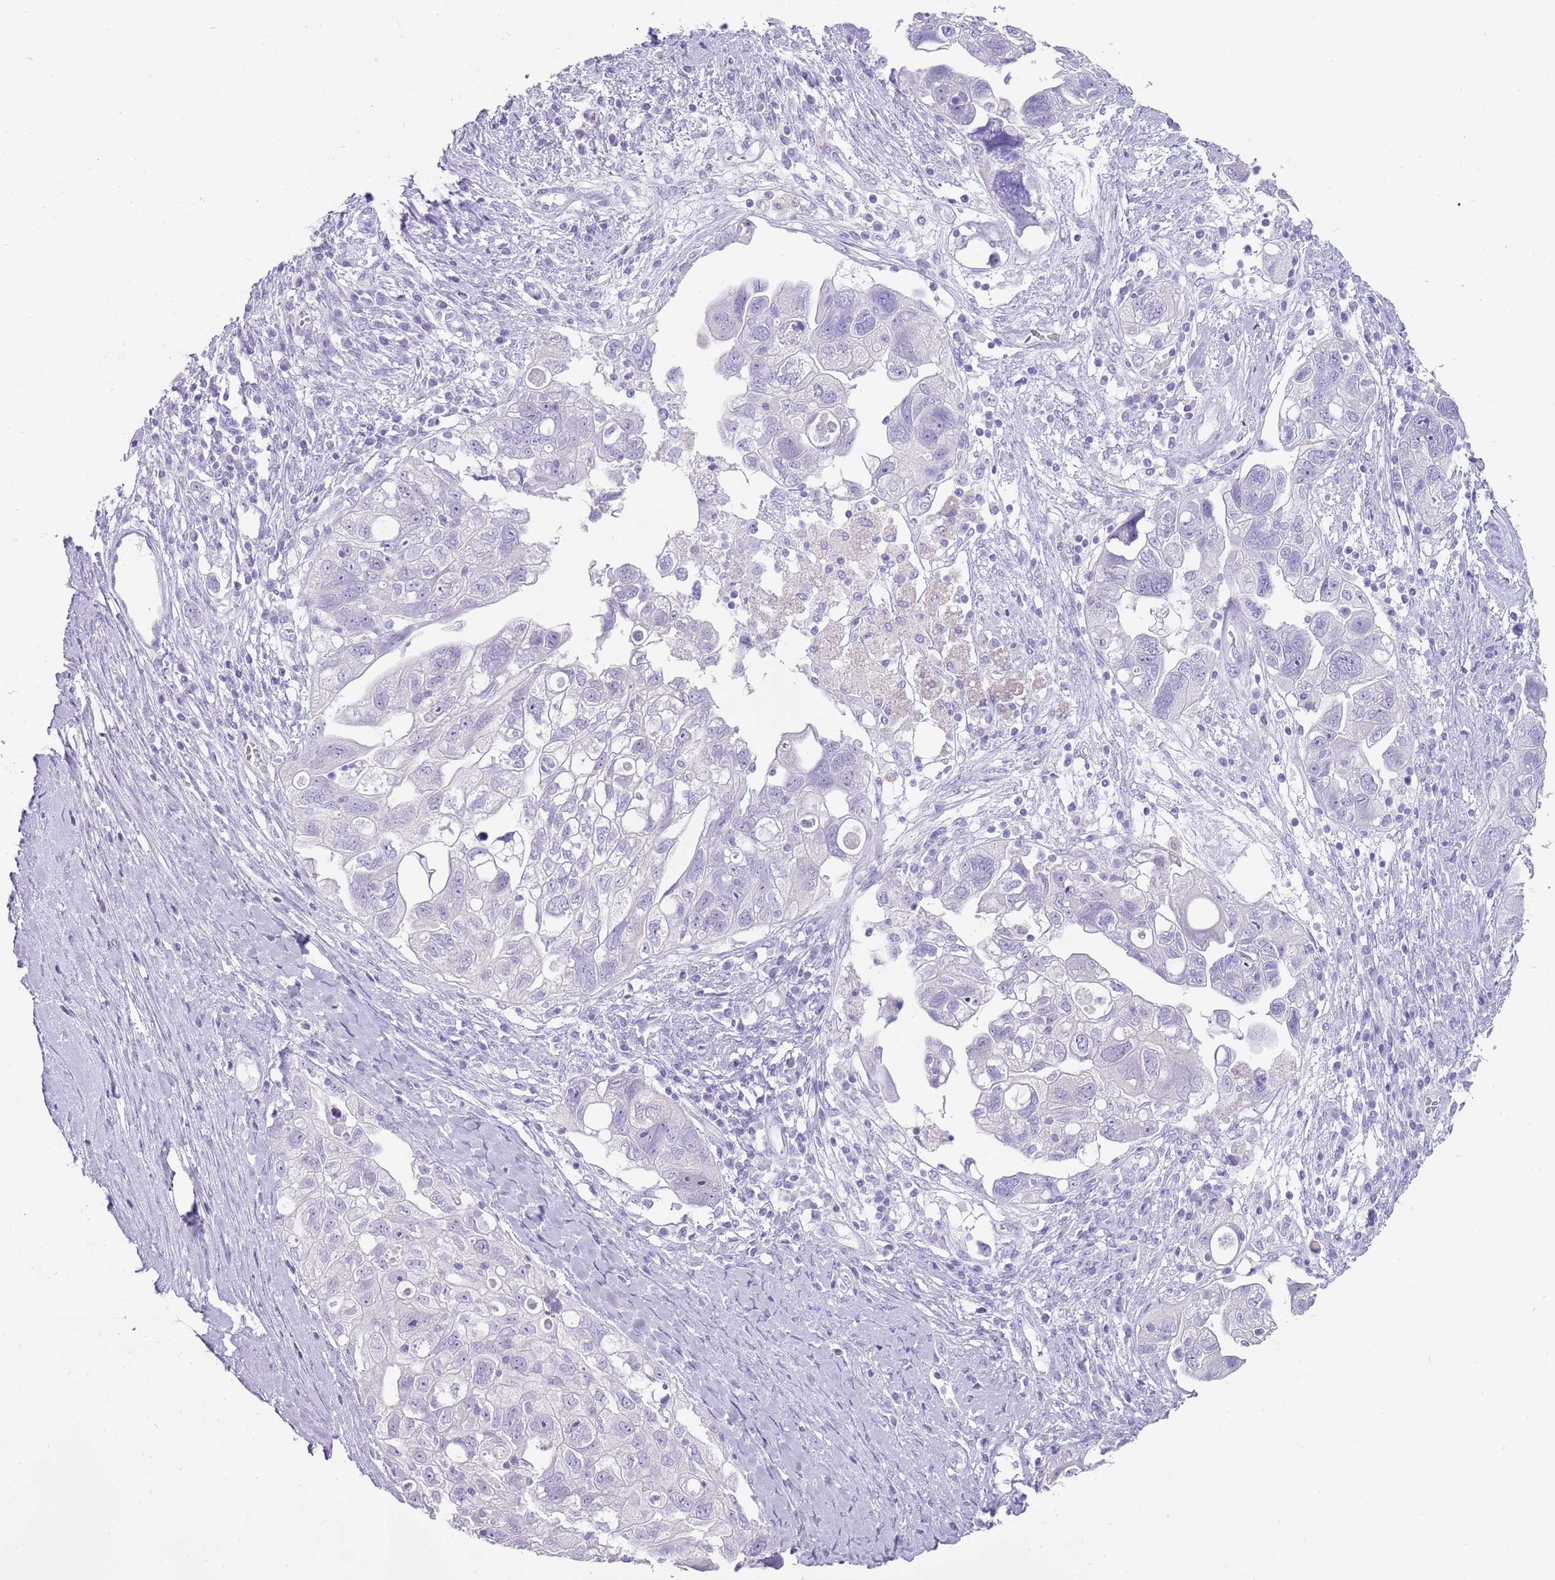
{"staining": {"intensity": "negative", "quantity": "none", "location": "none"}, "tissue": "ovarian cancer", "cell_type": "Tumor cells", "image_type": "cancer", "snomed": [{"axis": "morphology", "description": "Carcinoma, NOS"}, {"axis": "morphology", "description": "Cystadenocarcinoma, serous, NOS"}, {"axis": "topography", "description": "Ovary"}], "caption": "Protein analysis of ovarian cancer displays no significant expression in tumor cells.", "gene": "NBPF3", "patient": {"sex": "female", "age": 69}}